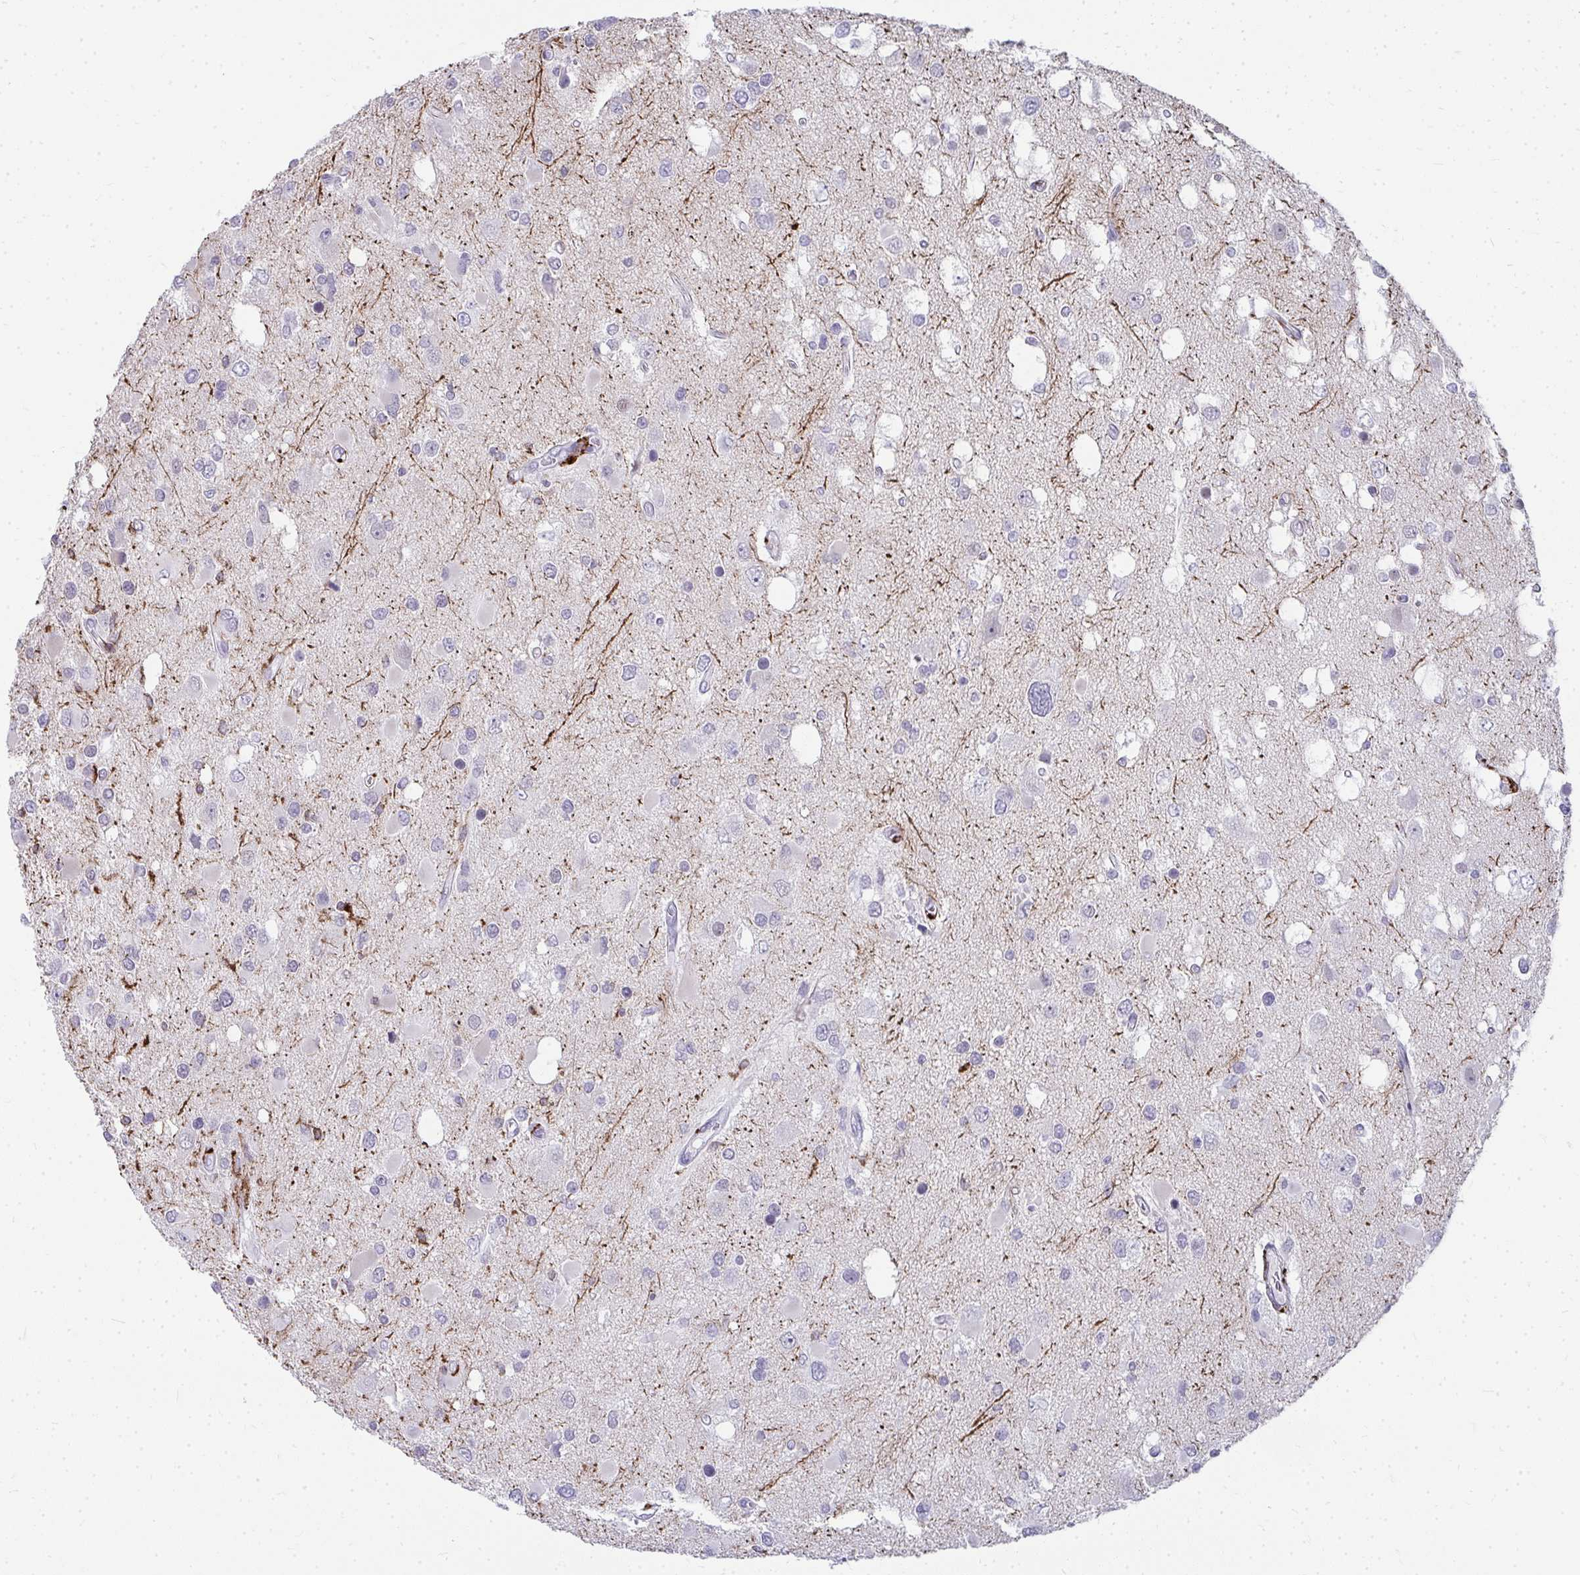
{"staining": {"intensity": "negative", "quantity": "none", "location": "none"}, "tissue": "glioma", "cell_type": "Tumor cells", "image_type": "cancer", "snomed": [{"axis": "morphology", "description": "Glioma, malignant, High grade"}, {"axis": "topography", "description": "Brain"}], "caption": "Tumor cells show no significant protein positivity in malignant high-grade glioma. The staining was performed using DAB to visualize the protein expression in brown, while the nuclei were stained in blue with hematoxylin (Magnification: 20x).", "gene": "CD163", "patient": {"sex": "male", "age": 53}}